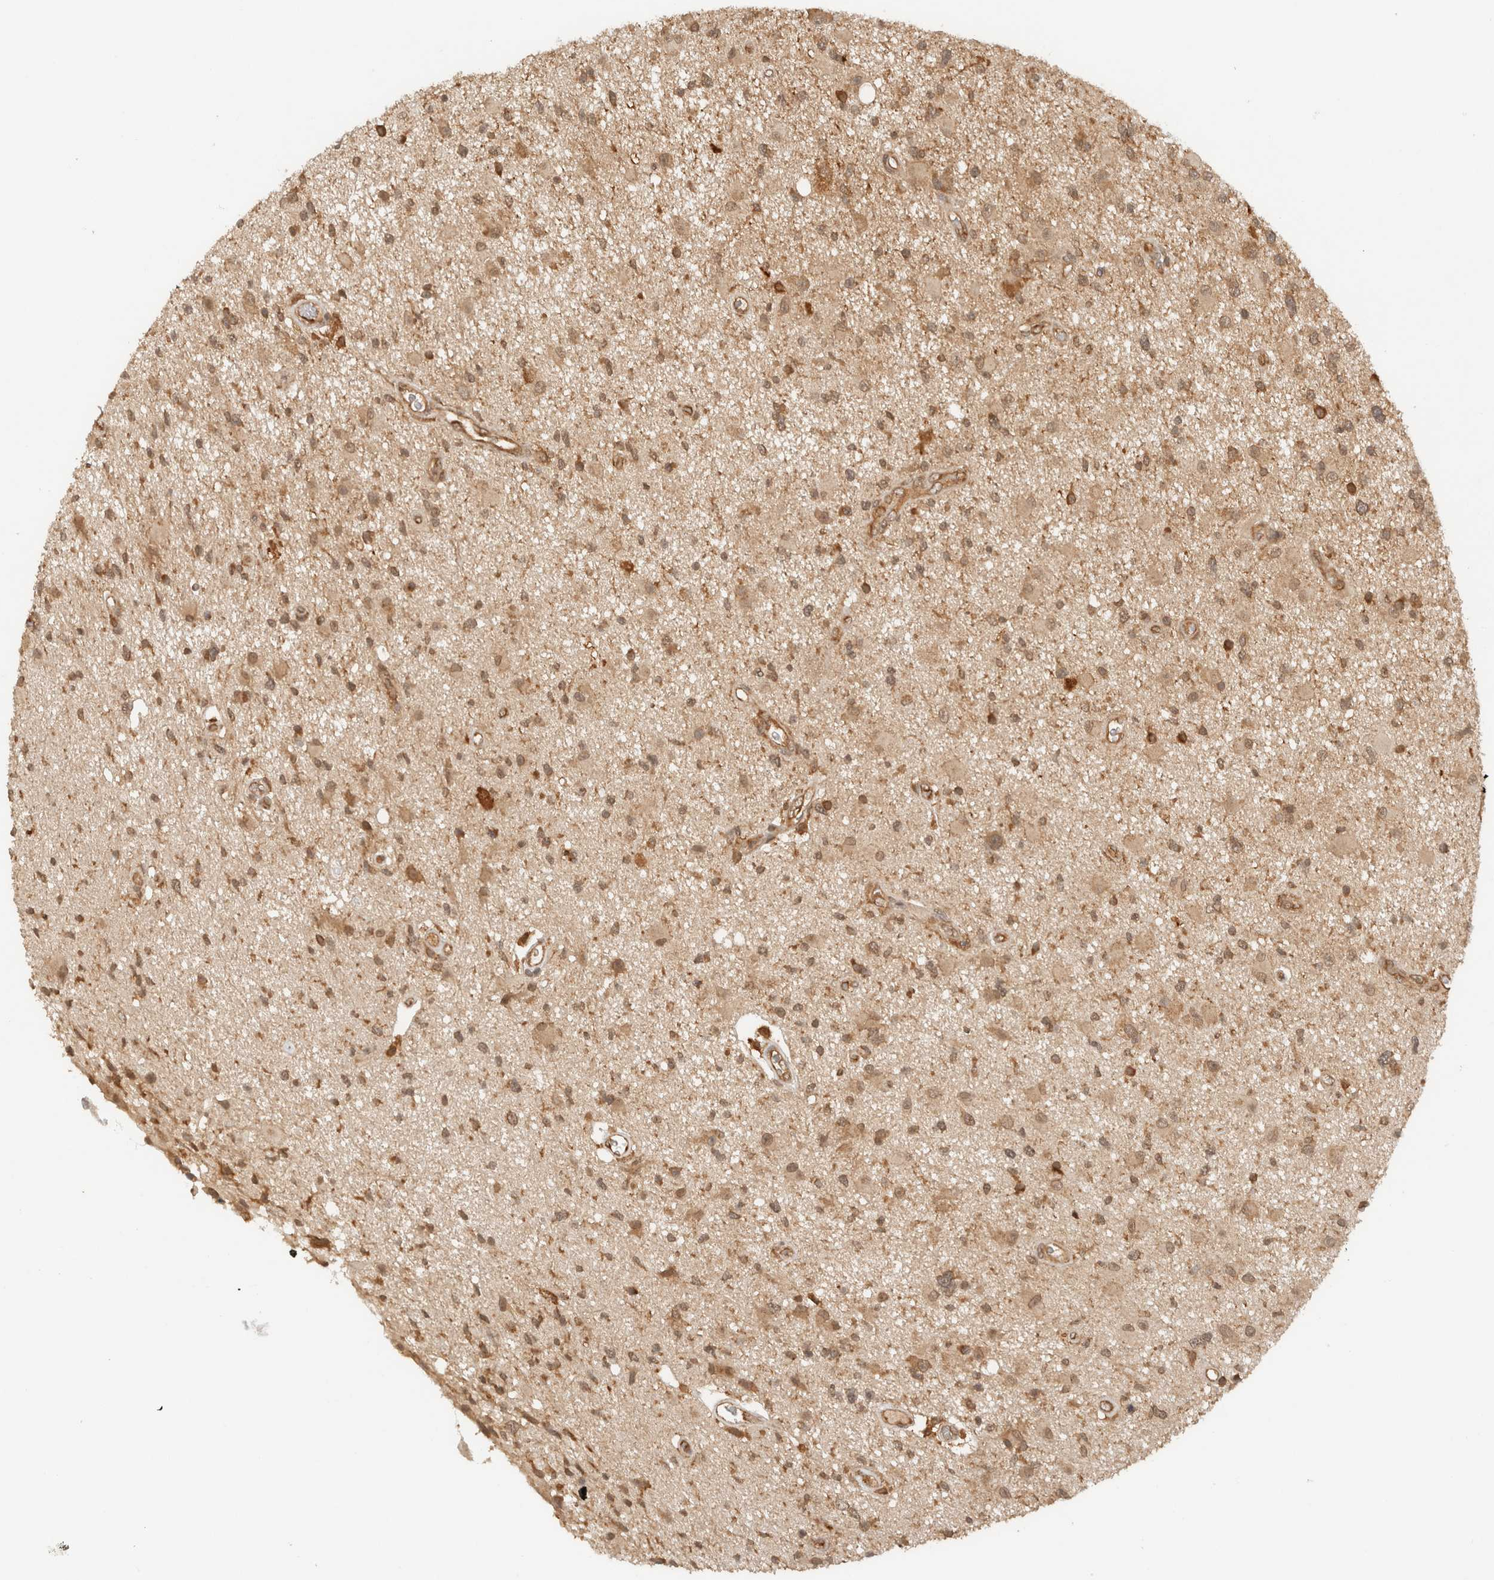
{"staining": {"intensity": "moderate", "quantity": ">75%", "location": "cytoplasmic/membranous"}, "tissue": "glioma", "cell_type": "Tumor cells", "image_type": "cancer", "snomed": [{"axis": "morphology", "description": "Glioma, malignant, High grade"}, {"axis": "topography", "description": "Brain"}], "caption": "The image shows staining of malignant glioma (high-grade), revealing moderate cytoplasmic/membranous protein positivity (brown color) within tumor cells.", "gene": "ARFGEF2", "patient": {"sex": "male", "age": 33}}